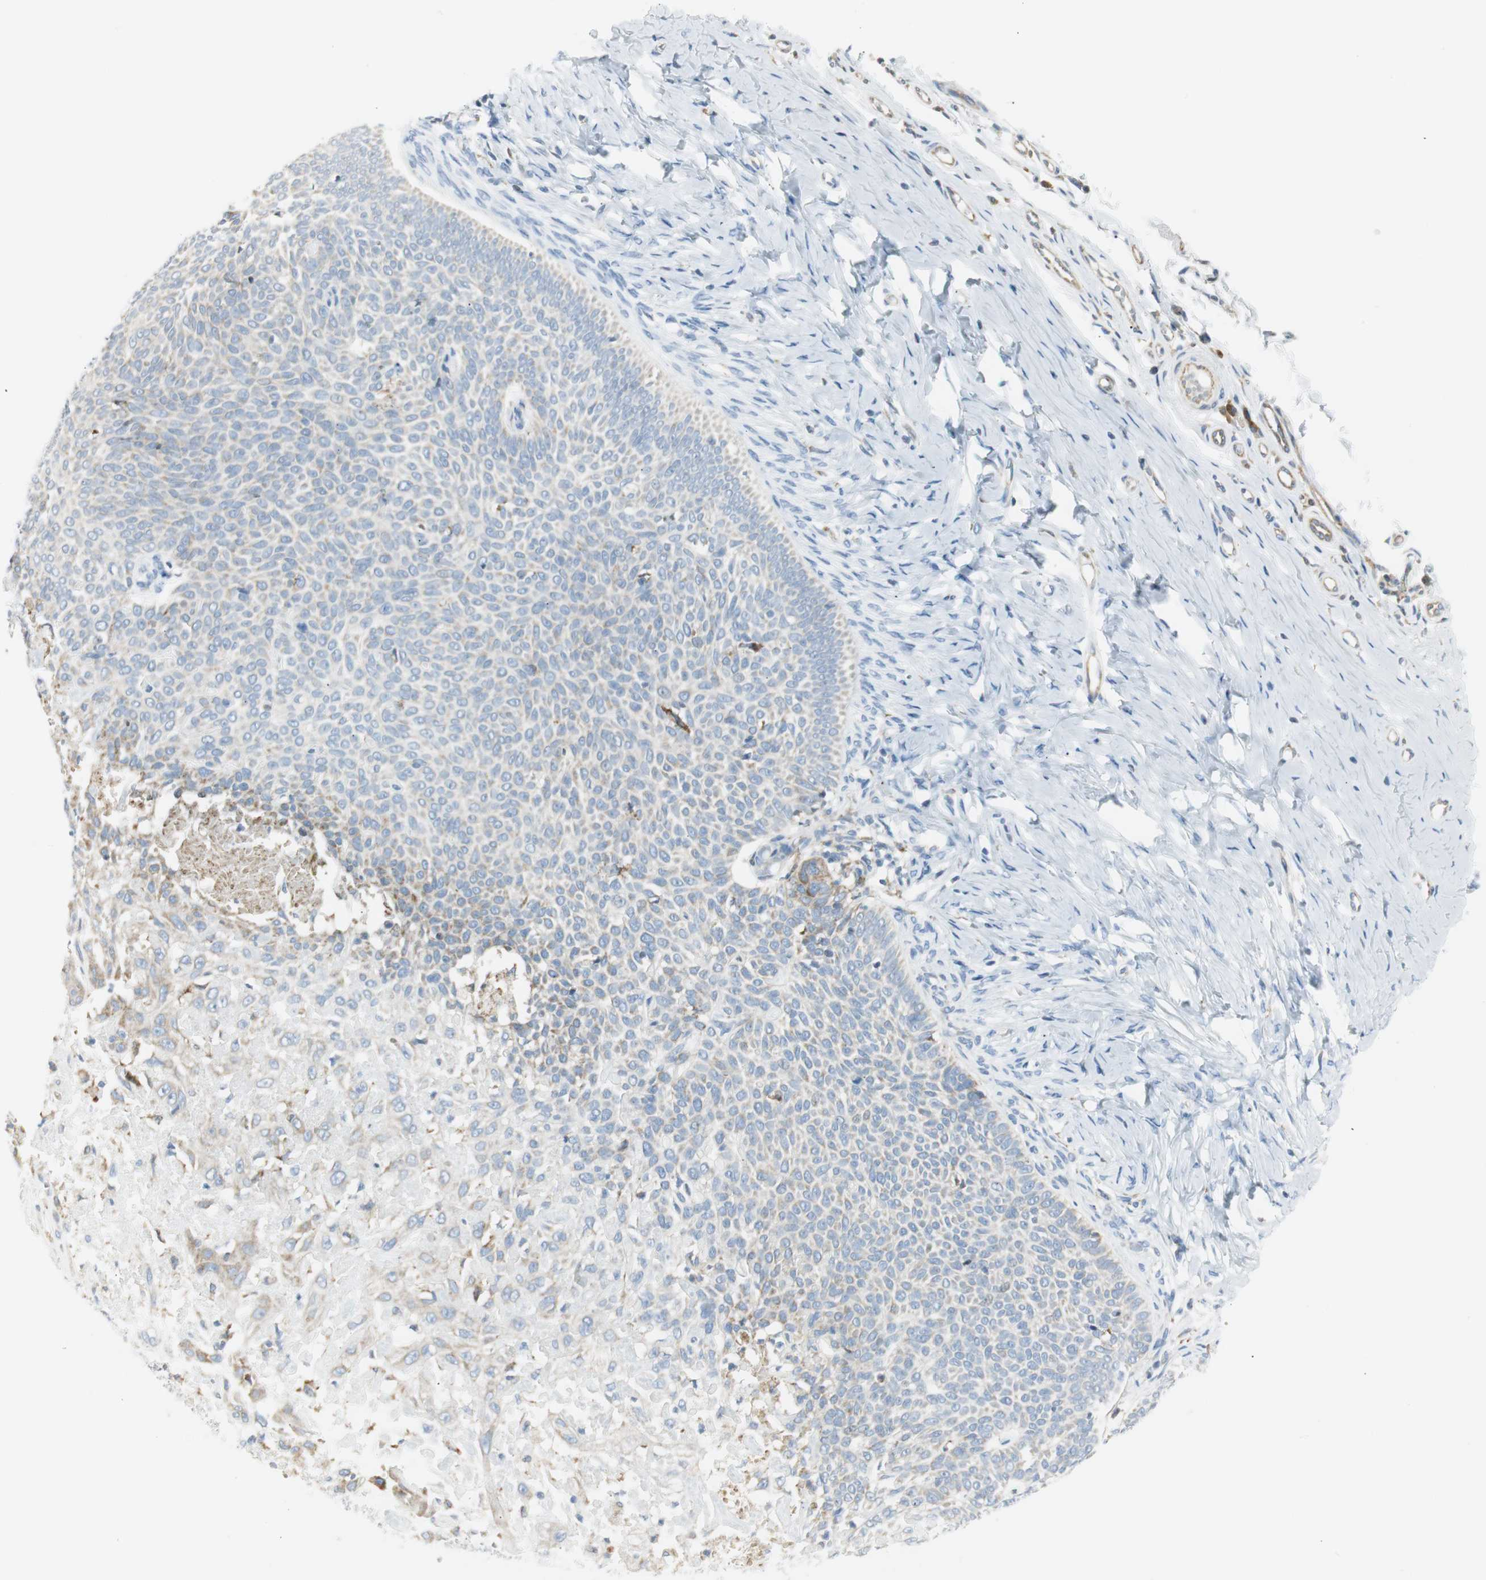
{"staining": {"intensity": "negative", "quantity": "none", "location": "none"}, "tissue": "skin cancer", "cell_type": "Tumor cells", "image_type": "cancer", "snomed": [{"axis": "morphology", "description": "Normal tissue, NOS"}, {"axis": "morphology", "description": "Basal cell carcinoma"}, {"axis": "topography", "description": "Skin"}], "caption": "Immunohistochemistry (IHC) of human skin basal cell carcinoma demonstrates no staining in tumor cells.", "gene": "TNFSF11", "patient": {"sex": "male", "age": 87}}